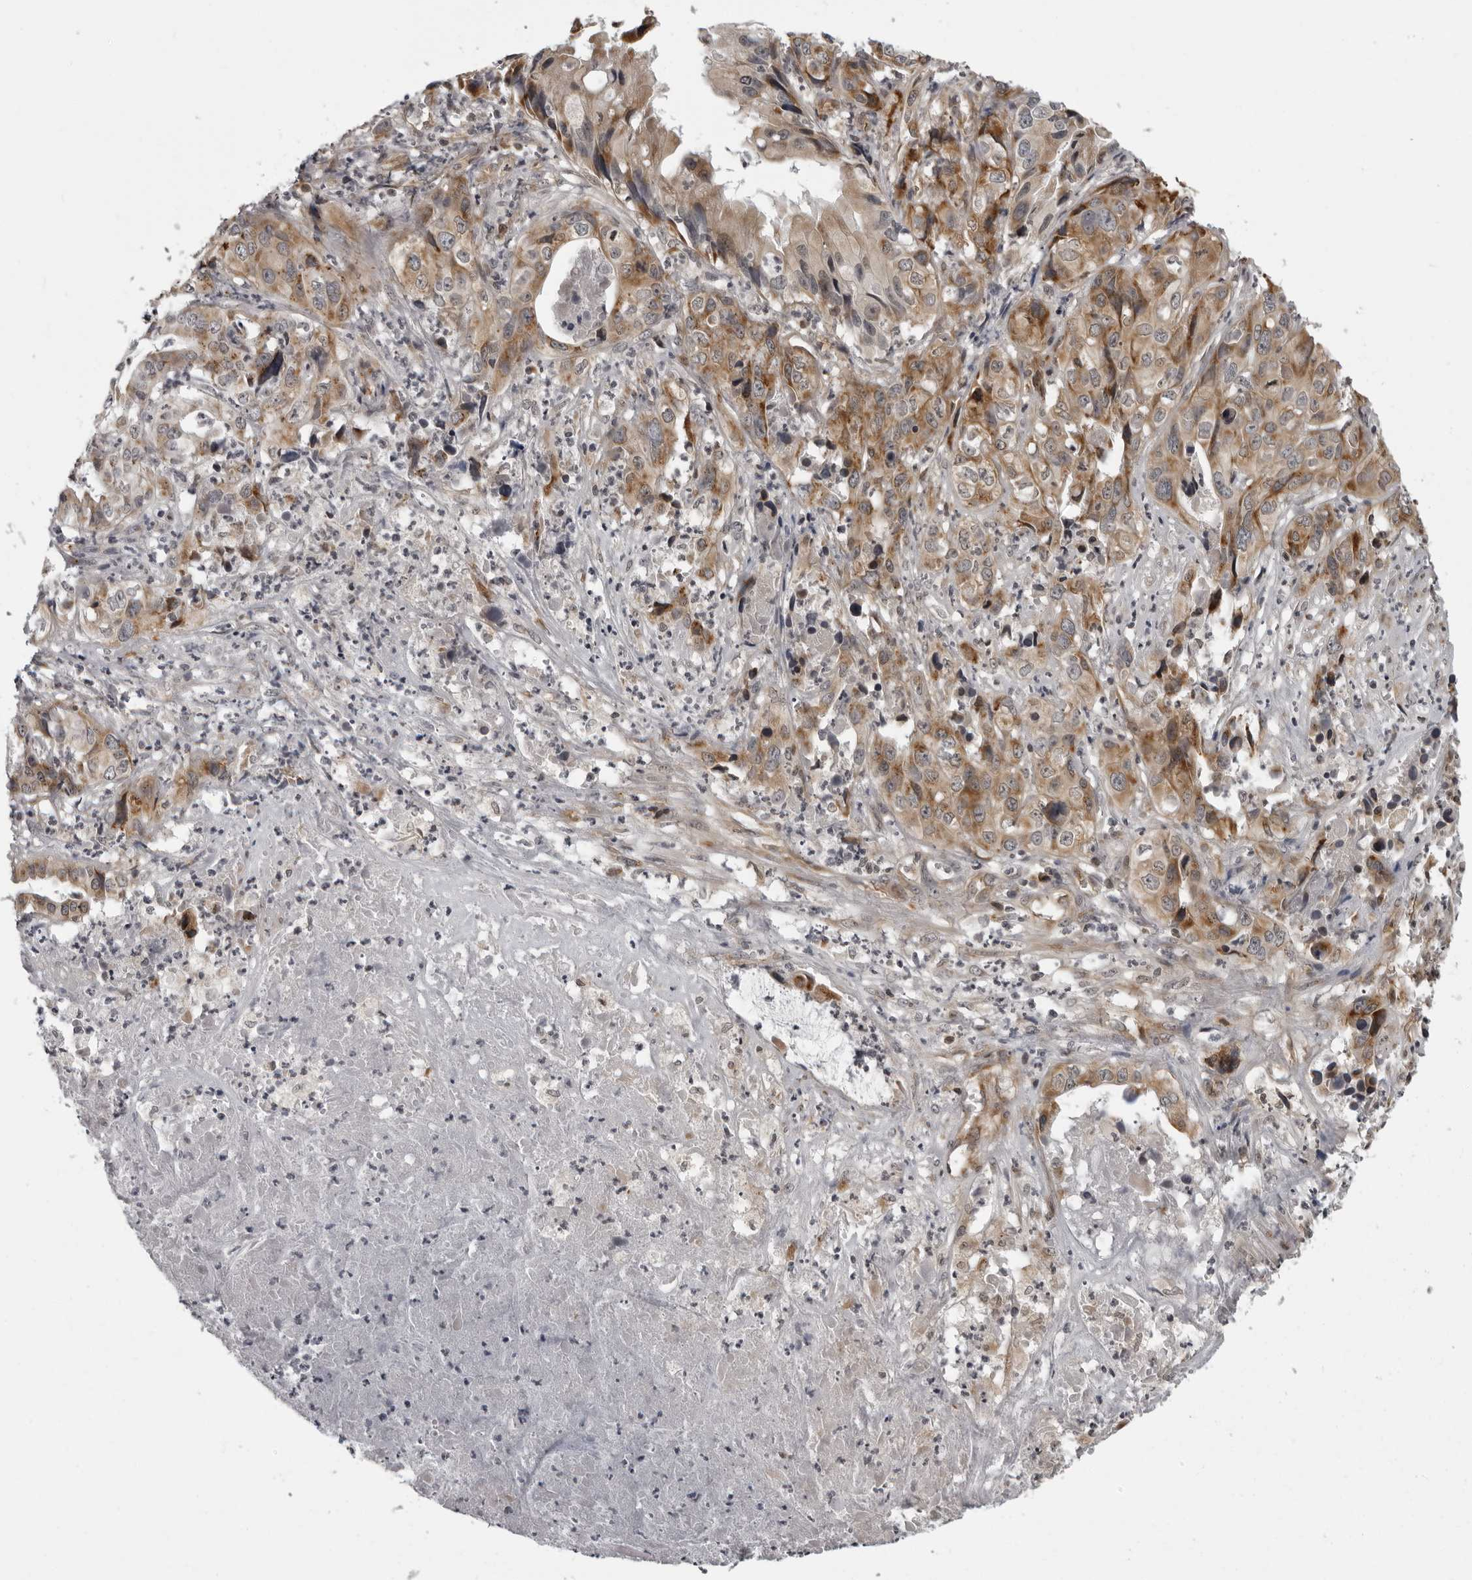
{"staining": {"intensity": "moderate", "quantity": ">75%", "location": "cytoplasmic/membranous"}, "tissue": "liver cancer", "cell_type": "Tumor cells", "image_type": "cancer", "snomed": [{"axis": "morphology", "description": "Cholangiocarcinoma"}, {"axis": "topography", "description": "Liver"}], "caption": "Immunohistochemical staining of human cholangiocarcinoma (liver) reveals moderate cytoplasmic/membranous protein expression in approximately >75% of tumor cells. The staining is performed using DAB brown chromogen to label protein expression. The nuclei are counter-stained blue using hematoxylin.", "gene": "RTCA", "patient": {"sex": "female", "age": 61}}